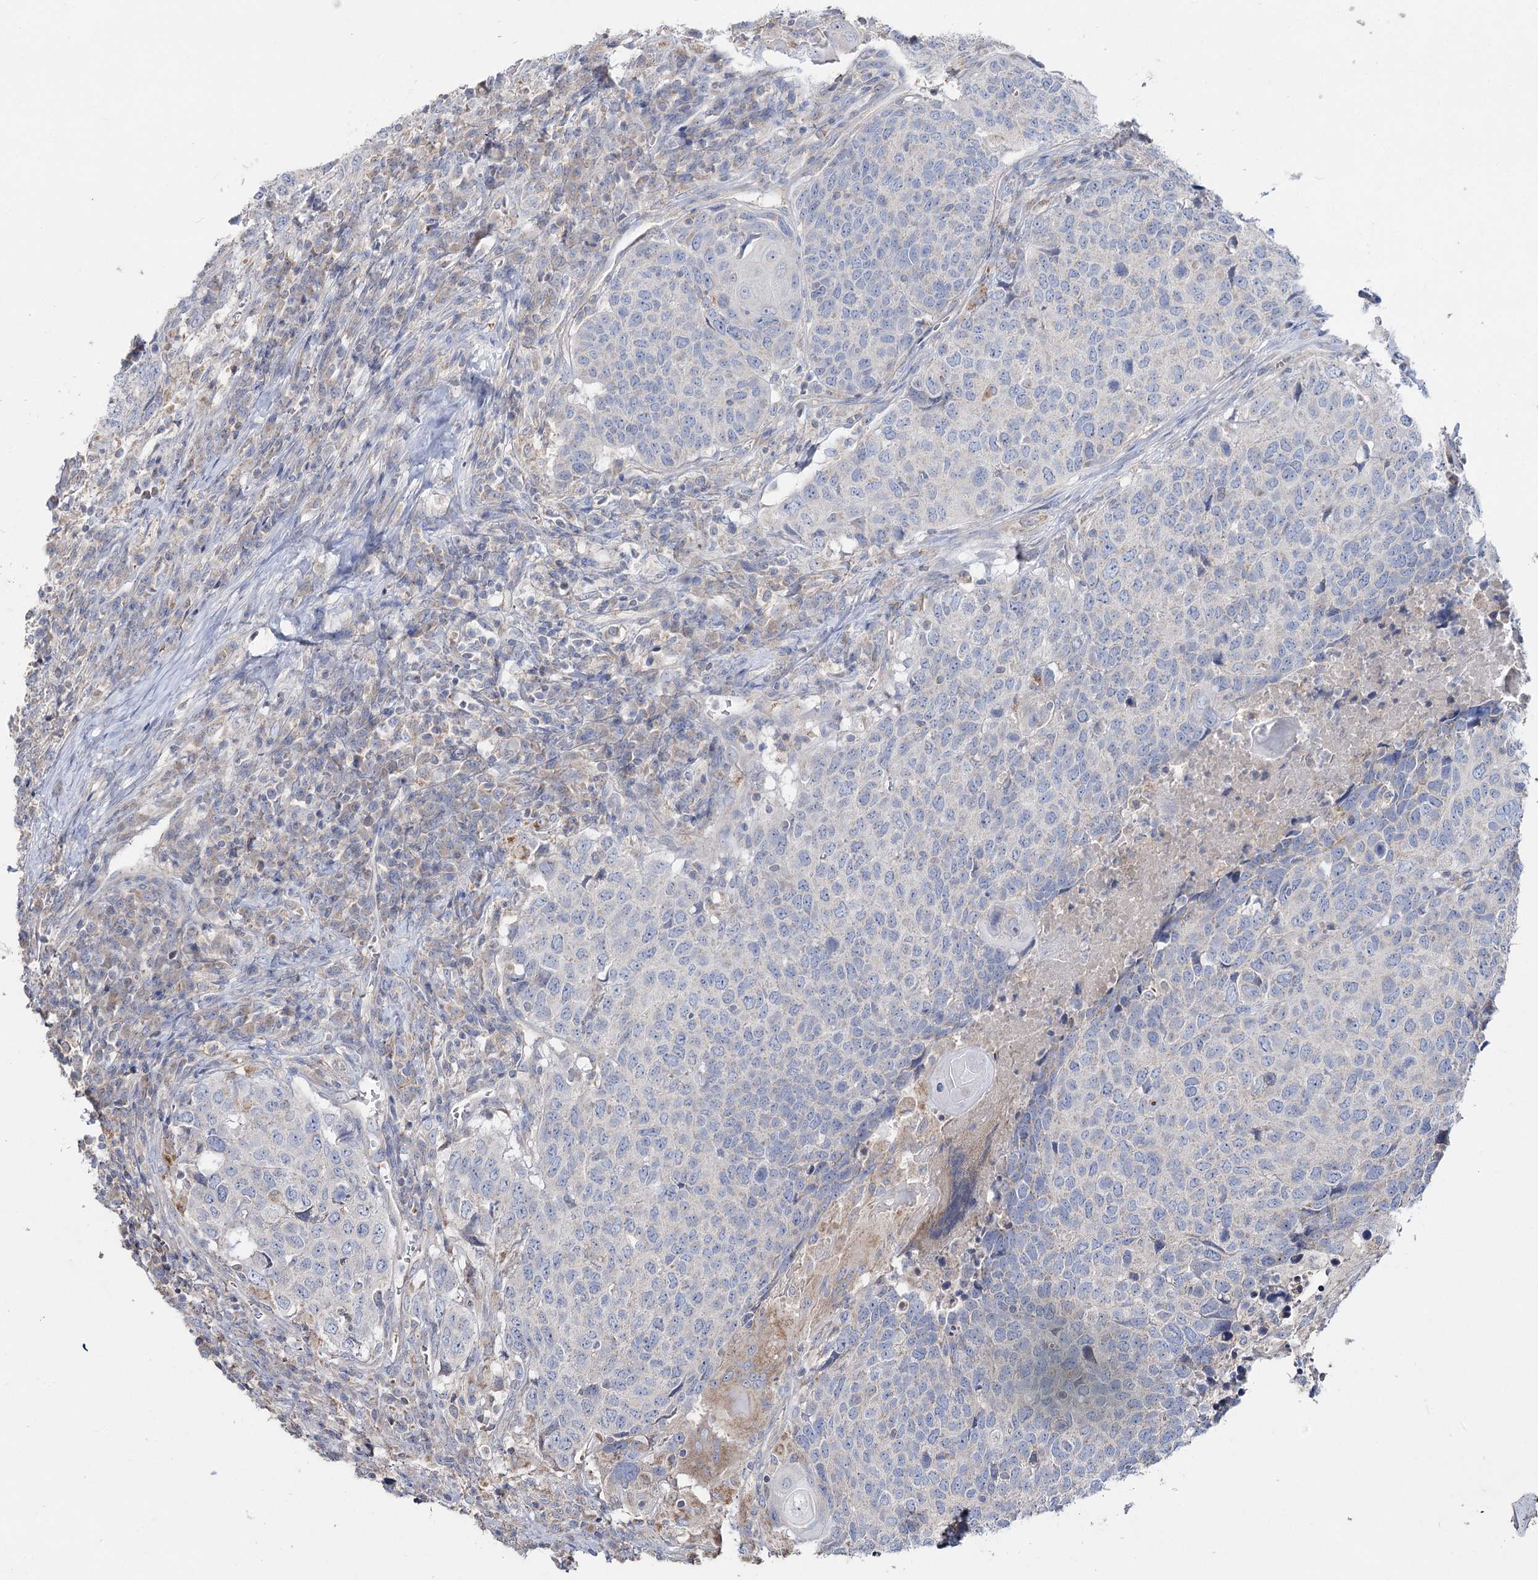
{"staining": {"intensity": "negative", "quantity": "none", "location": "none"}, "tissue": "head and neck cancer", "cell_type": "Tumor cells", "image_type": "cancer", "snomed": [{"axis": "morphology", "description": "Squamous cell carcinoma, NOS"}, {"axis": "topography", "description": "Head-Neck"}], "caption": "This is a histopathology image of immunohistochemistry staining of squamous cell carcinoma (head and neck), which shows no staining in tumor cells.", "gene": "TMEM187", "patient": {"sex": "male", "age": 66}}